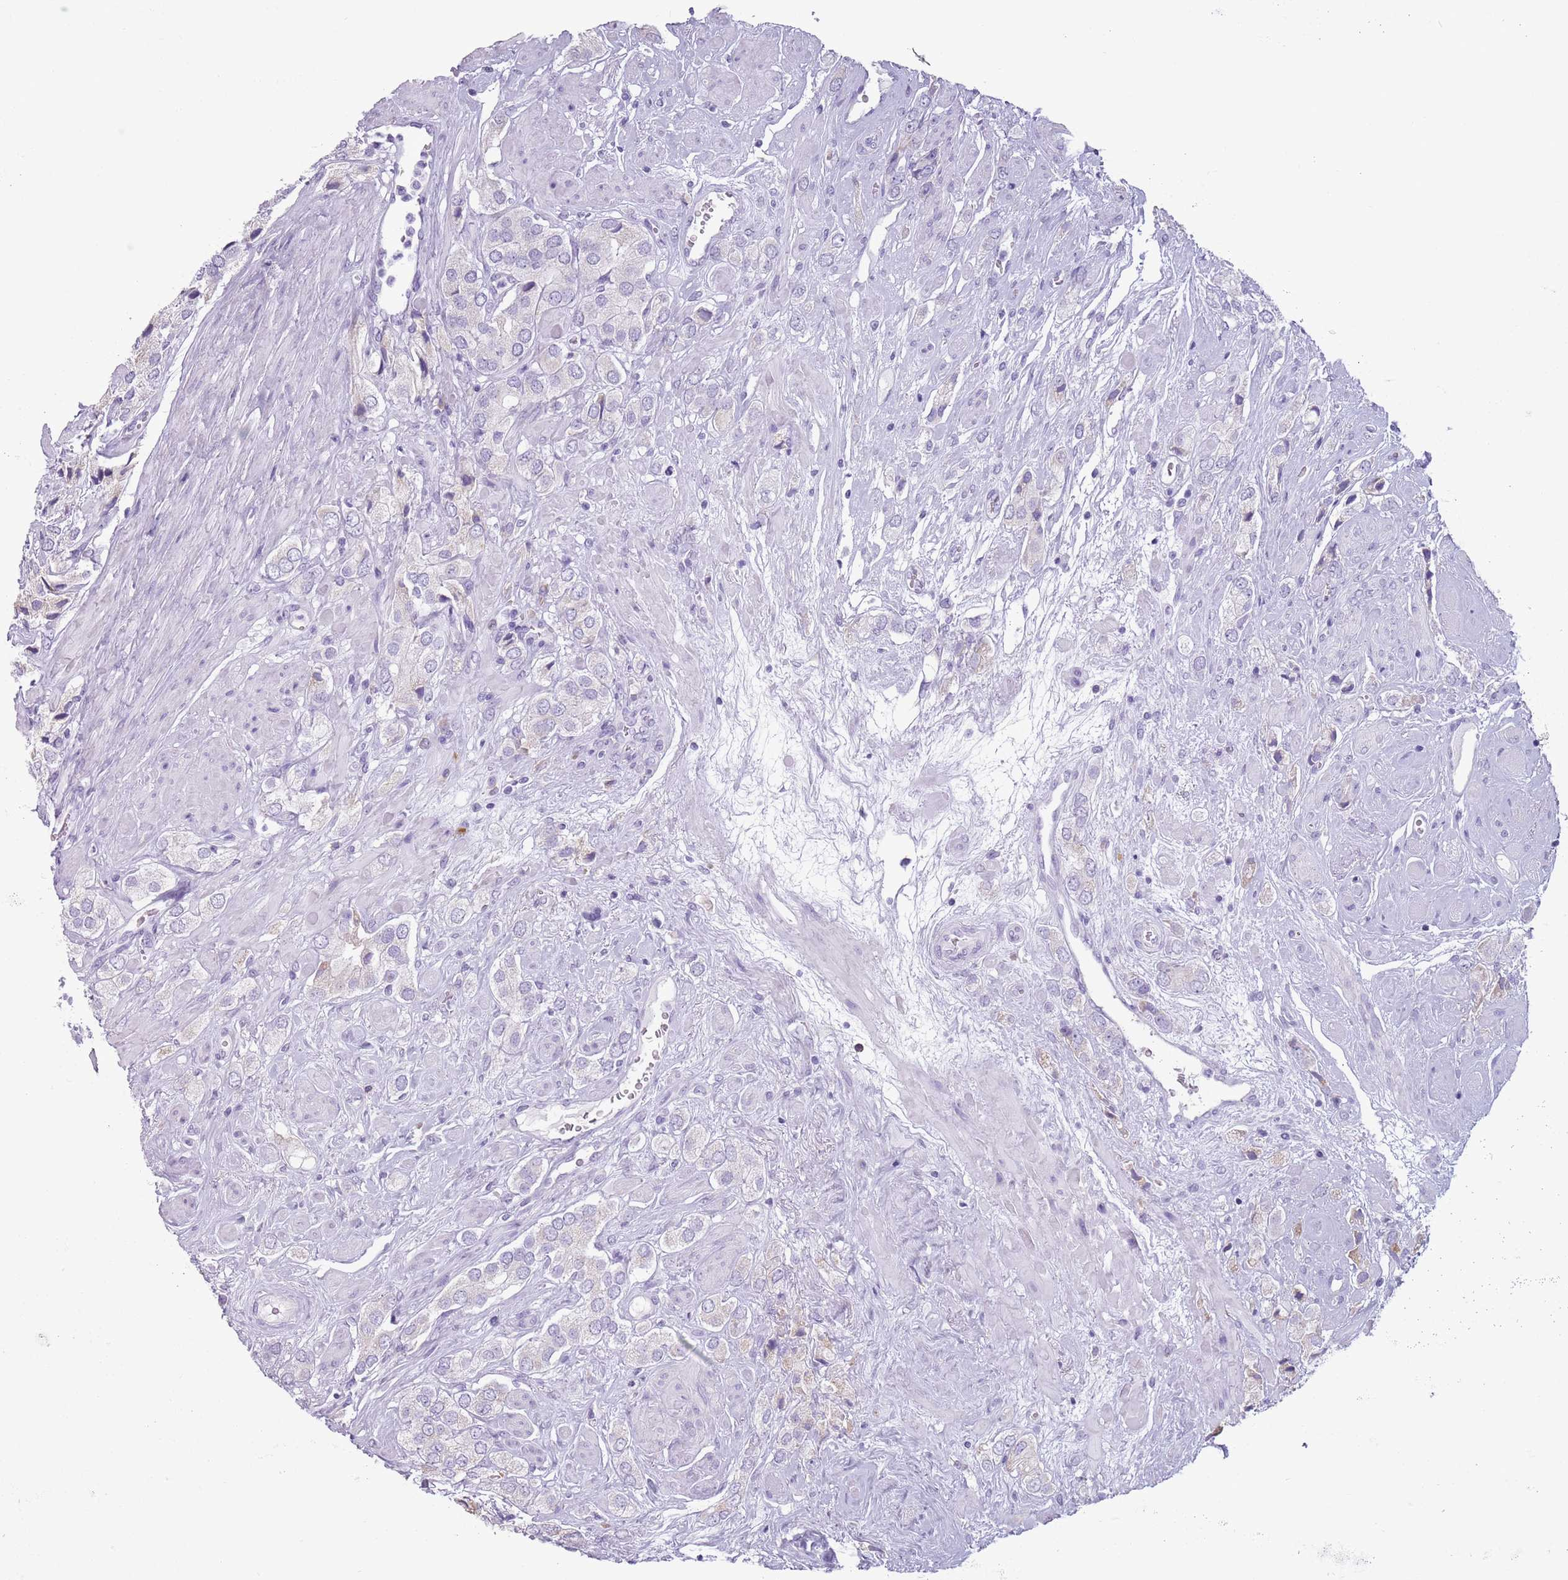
{"staining": {"intensity": "negative", "quantity": "none", "location": "none"}, "tissue": "prostate cancer", "cell_type": "Tumor cells", "image_type": "cancer", "snomed": [{"axis": "morphology", "description": "Adenocarcinoma, High grade"}, {"axis": "topography", "description": "Prostate and seminal vesicle, NOS"}], "caption": "Prostate cancer was stained to show a protein in brown. There is no significant positivity in tumor cells.", "gene": "HYOU1", "patient": {"sex": "male", "age": 64}}